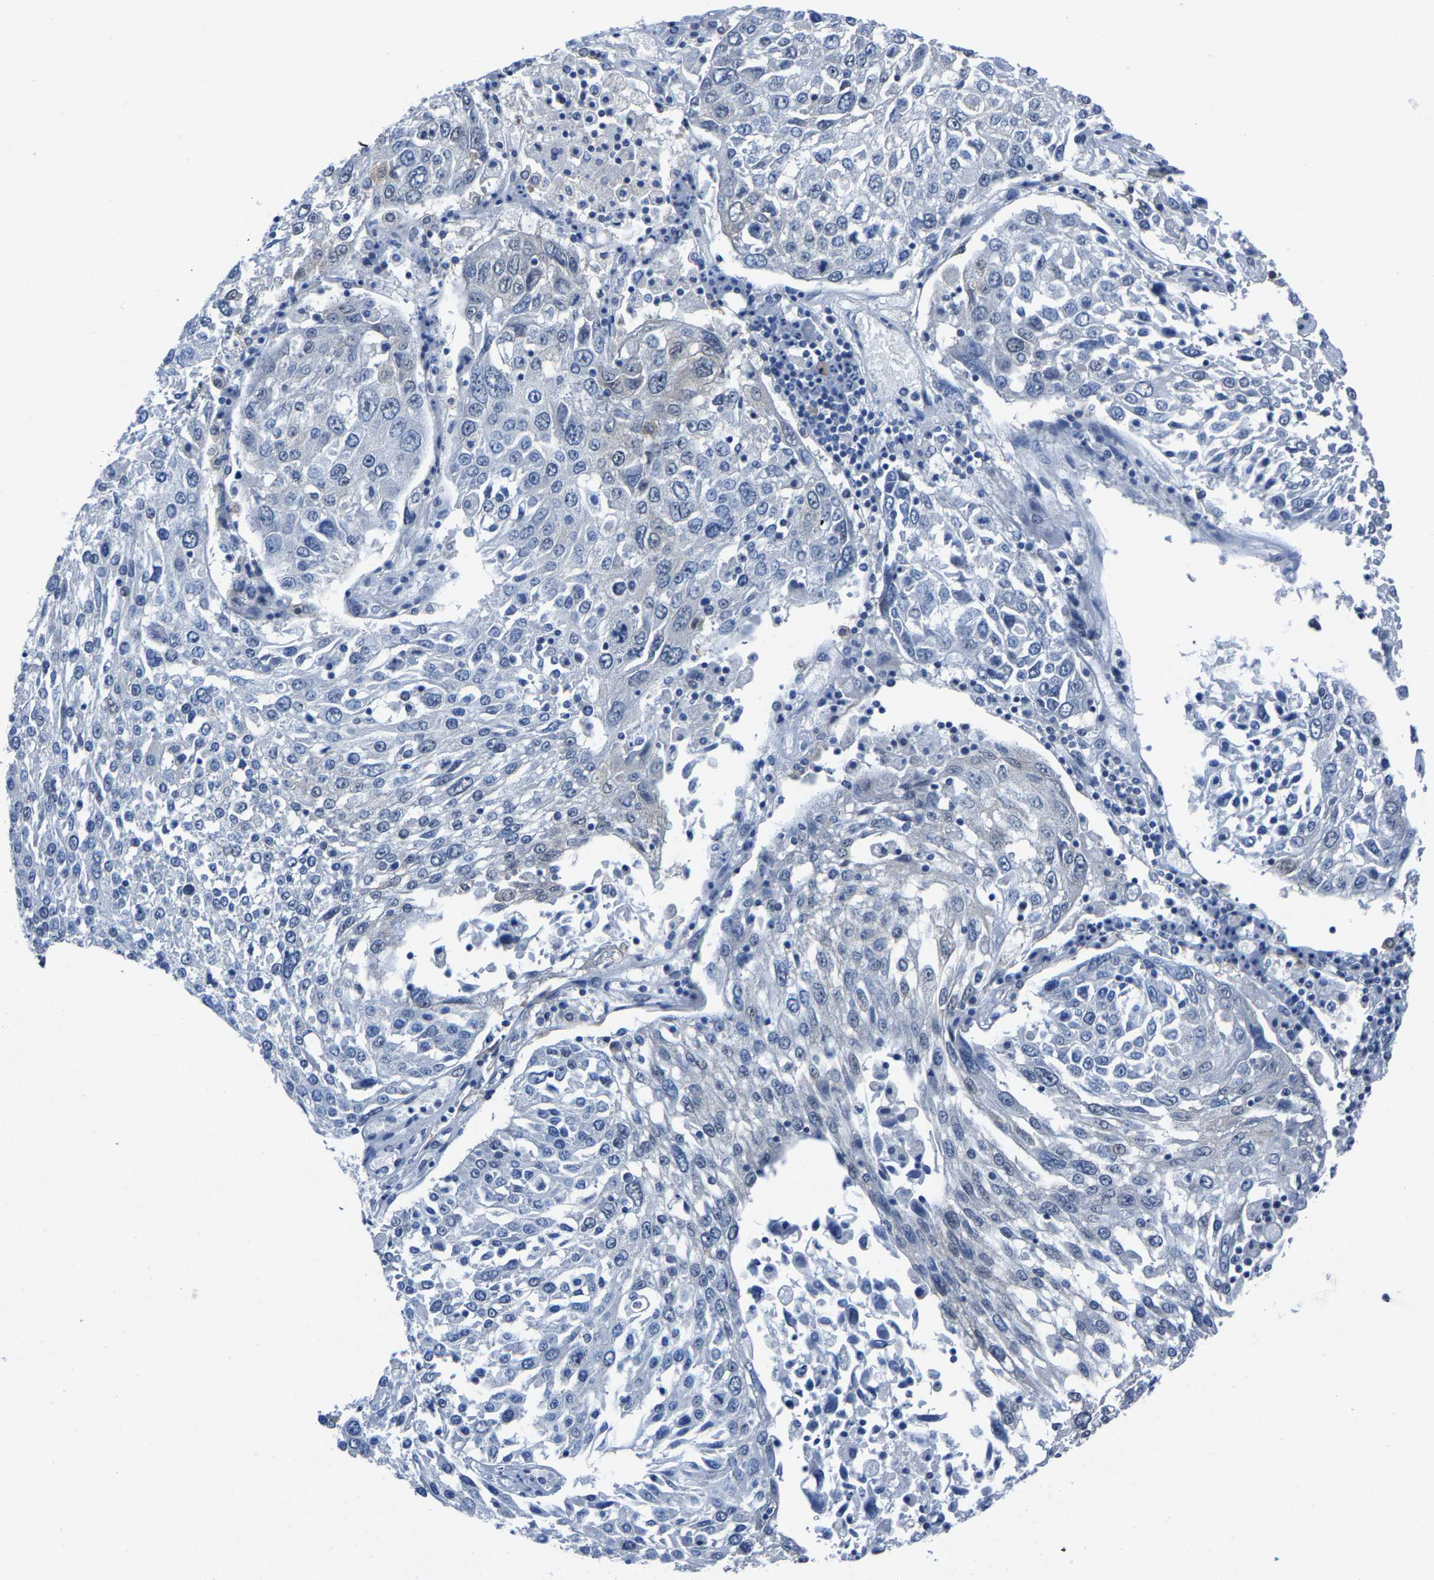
{"staining": {"intensity": "negative", "quantity": "none", "location": "none"}, "tissue": "lung cancer", "cell_type": "Tumor cells", "image_type": "cancer", "snomed": [{"axis": "morphology", "description": "Squamous cell carcinoma, NOS"}, {"axis": "topography", "description": "Lung"}], "caption": "Immunohistochemistry of human lung cancer (squamous cell carcinoma) exhibits no positivity in tumor cells.", "gene": "SSH3", "patient": {"sex": "male", "age": 65}}